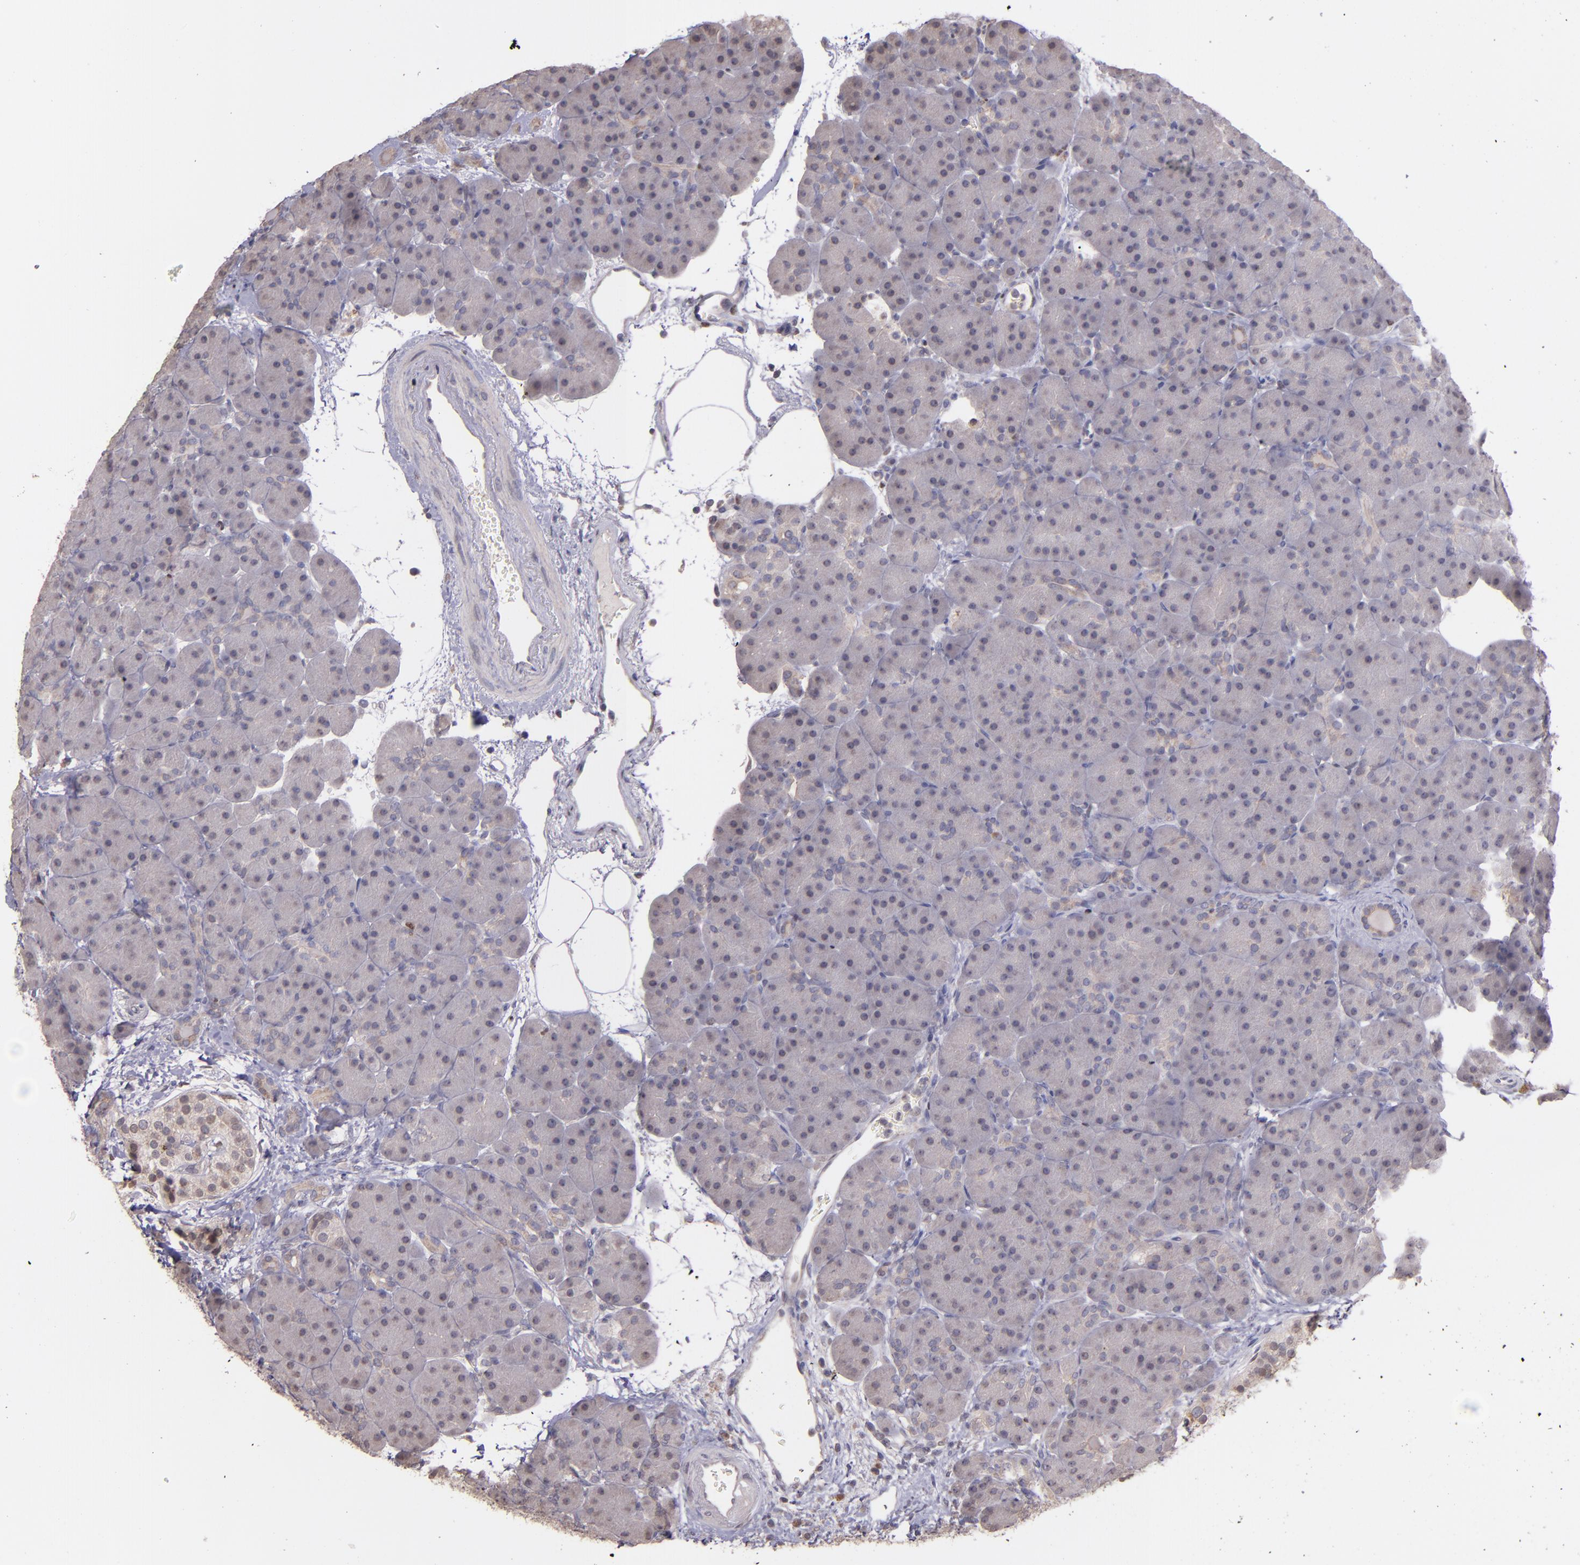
{"staining": {"intensity": "weak", "quantity": "<25%", "location": "cytoplasmic/membranous"}, "tissue": "pancreas", "cell_type": "Exocrine glandular cells", "image_type": "normal", "snomed": [{"axis": "morphology", "description": "Normal tissue, NOS"}, {"axis": "topography", "description": "Pancreas"}], "caption": "This is a micrograph of IHC staining of benign pancreas, which shows no positivity in exocrine glandular cells. The staining is performed using DAB brown chromogen with nuclei counter-stained in using hematoxylin.", "gene": "NUP62CL", "patient": {"sex": "male", "age": 66}}